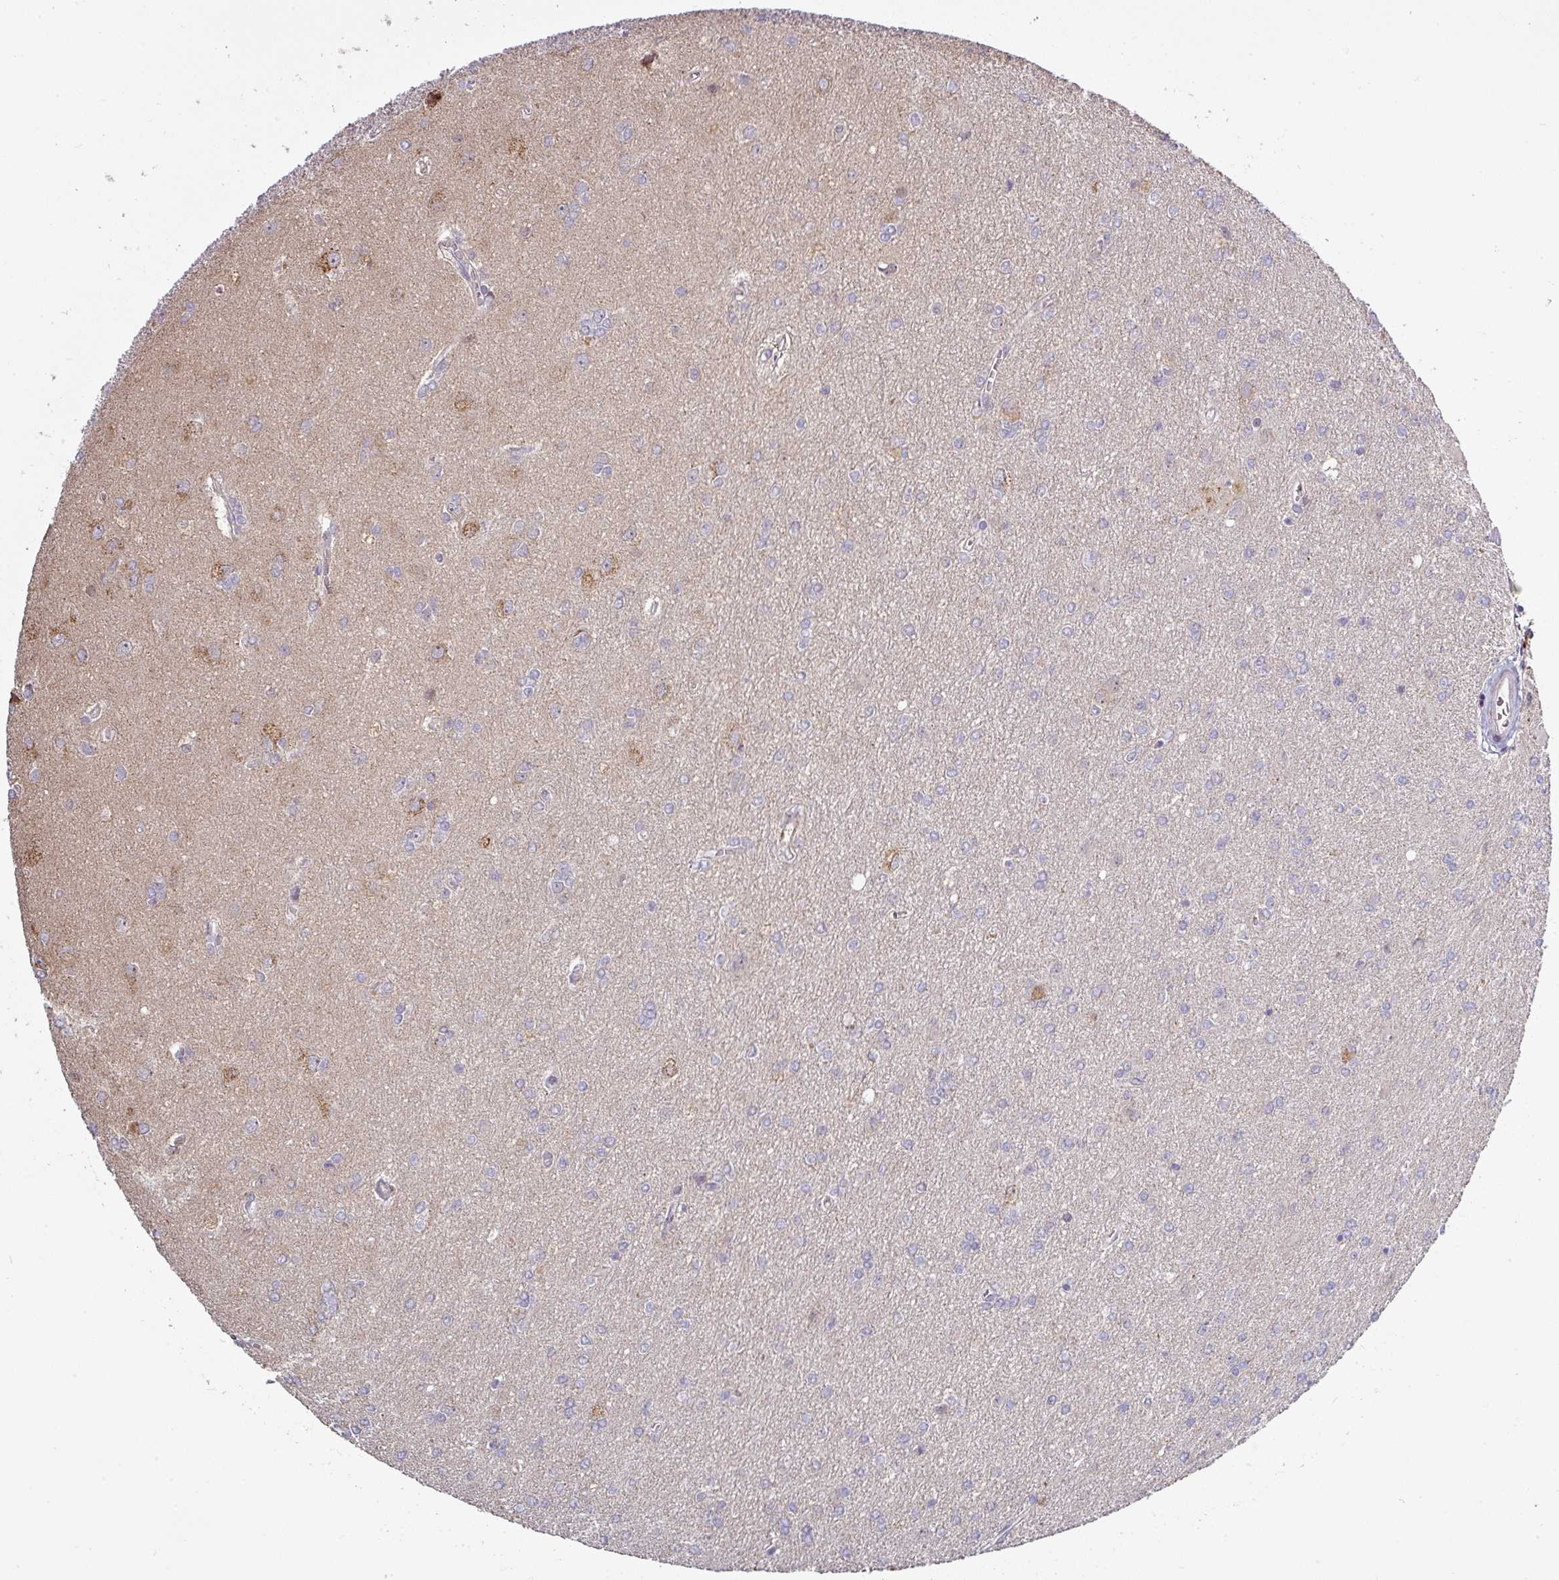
{"staining": {"intensity": "negative", "quantity": "none", "location": "none"}, "tissue": "glioma", "cell_type": "Tumor cells", "image_type": "cancer", "snomed": [{"axis": "morphology", "description": "Glioma, malignant, High grade"}, {"axis": "topography", "description": "Brain"}], "caption": "IHC micrograph of neoplastic tissue: human high-grade glioma (malignant) stained with DAB (3,3'-diaminobenzidine) displays no significant protein positivity in tumor cells.", "gene": "C2orf16", "patient": {"sex": "male", "age": 67}}